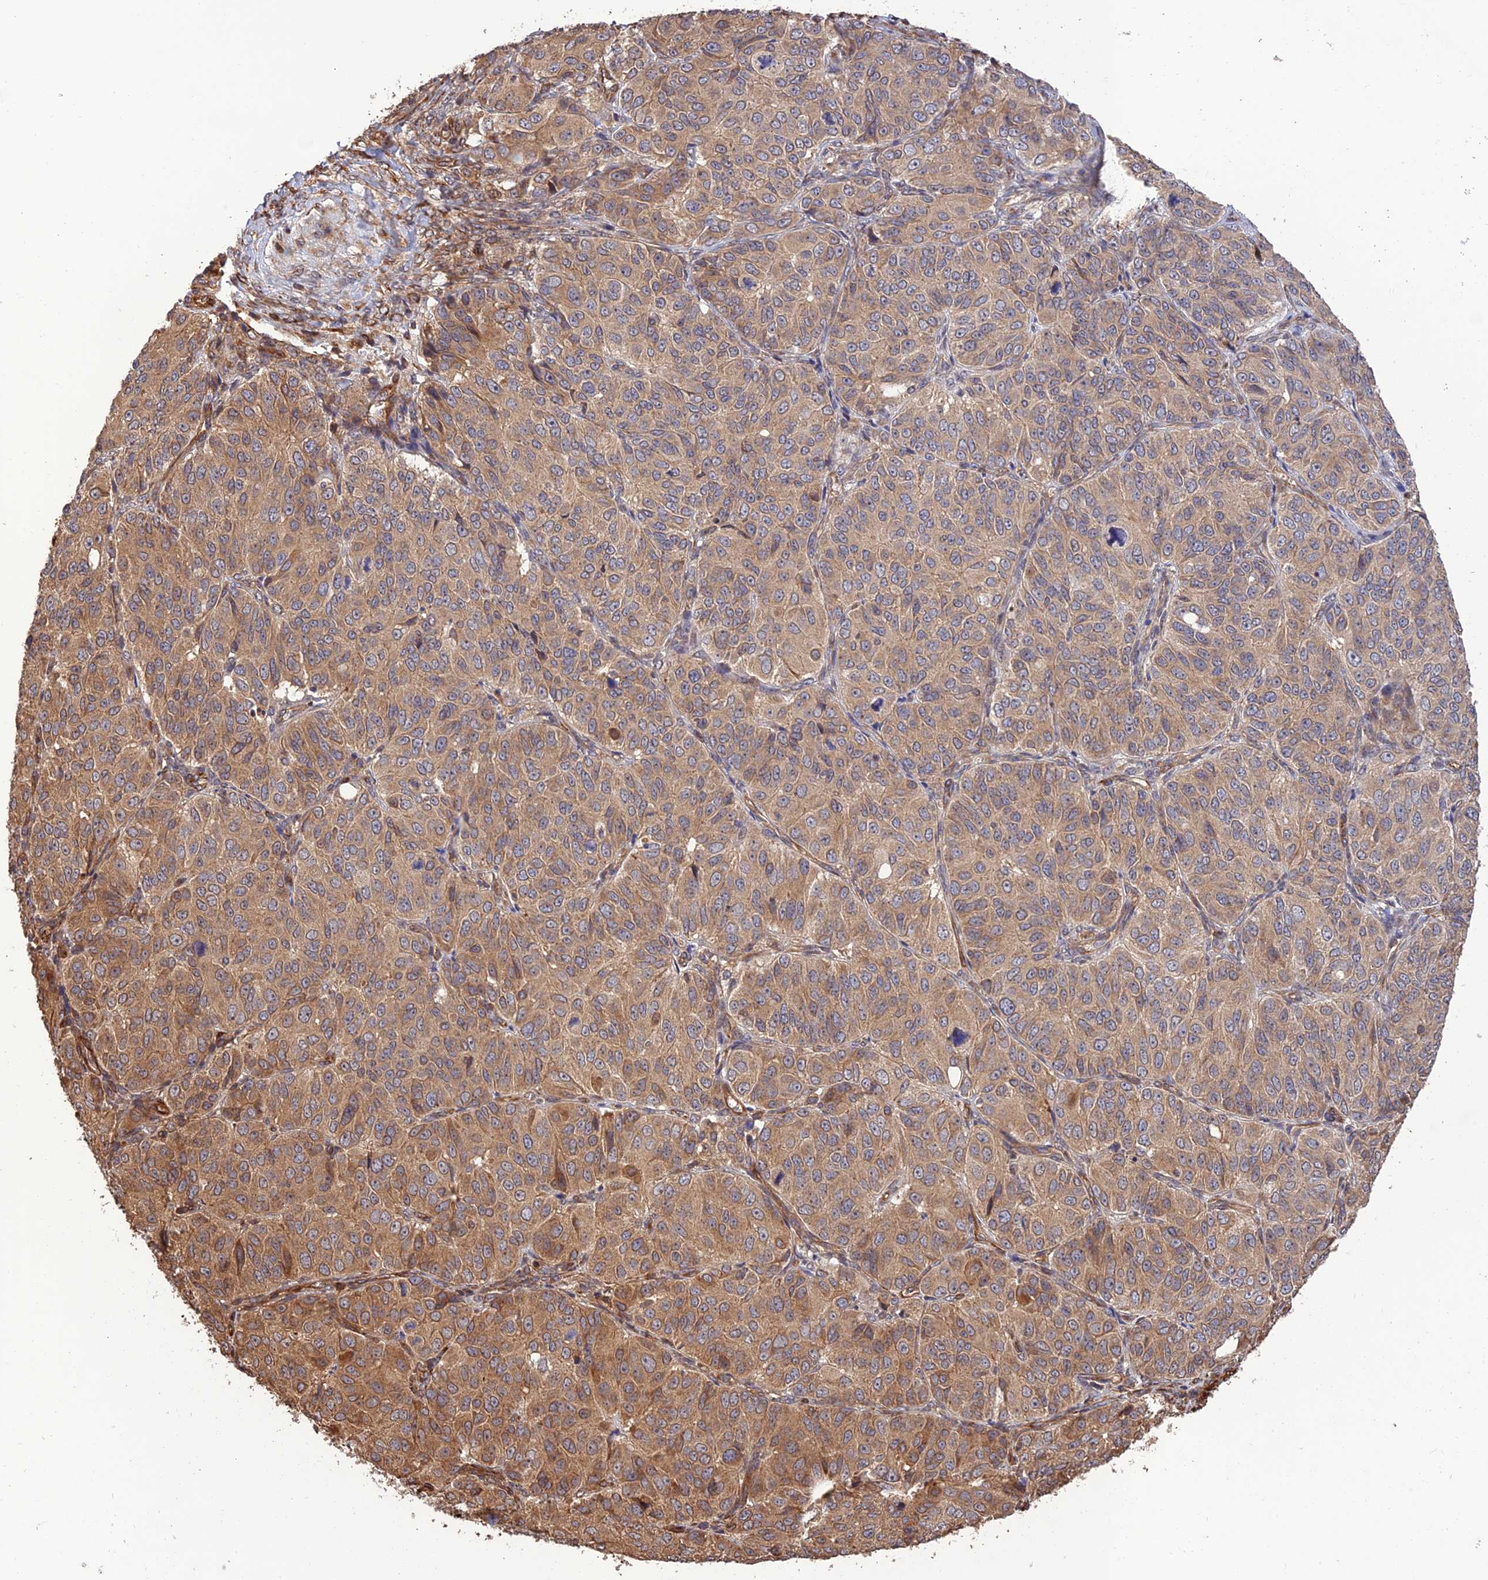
{"staining": {"intensity": "moderate", "quantity": ">75%", "location": "cytoplasmic/membranous"}, "tissue": "ovarian cancer", "cell_type": "Tumor cells", "image_type": "cancer", "snomed": [{"axis": "morphology", "description": "Carcinoma, endometroid"}, {"axis": "topography", "description": "Ovary"}], "caption": "Tumor cells reveal moderate cytoplasmic/membranous staining in approximately >75% of cells in ovarian cancer.", "gene": "CREBL2", "patient": {"sex": "female", "age": 51}}